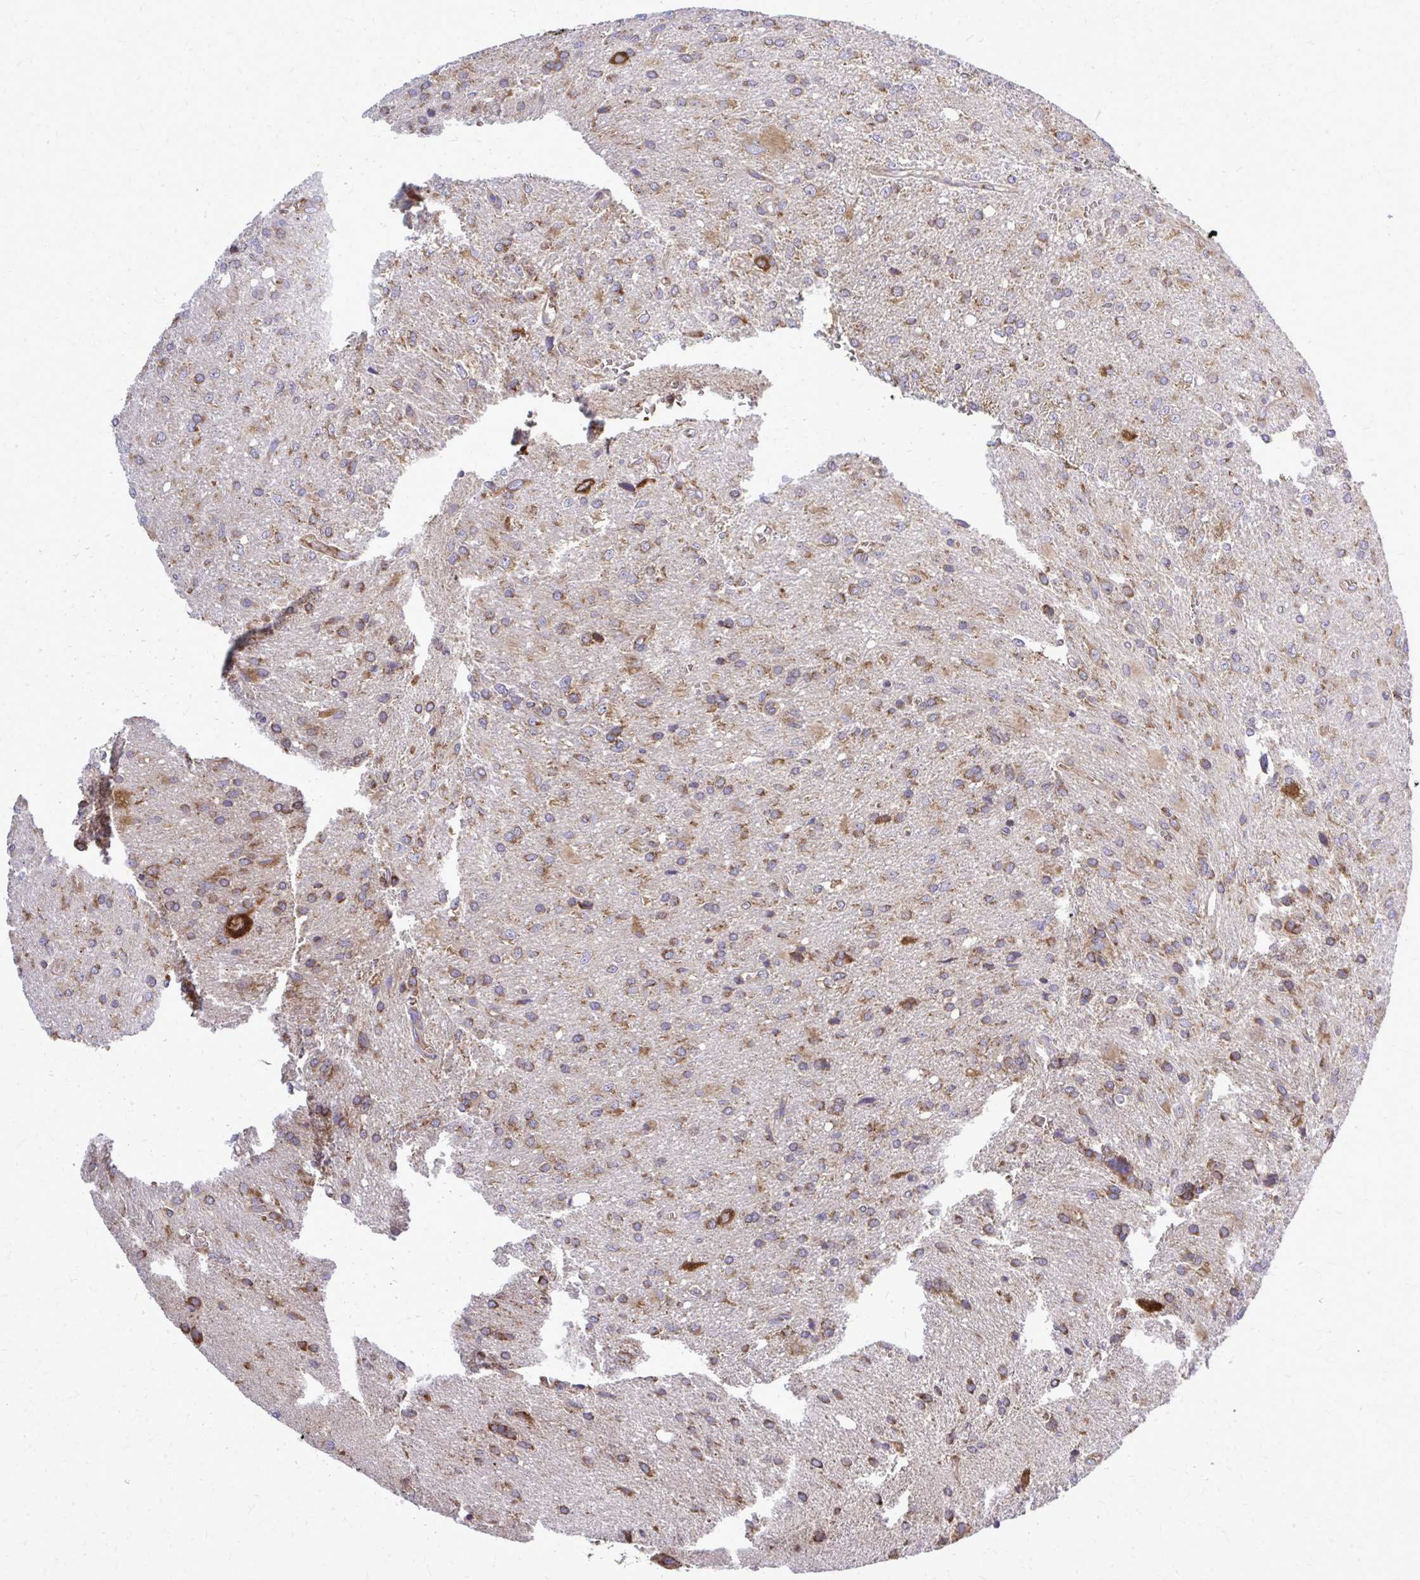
{"staining": {"intensity": "moderate", "quantity": ">75%", "location": "cytoplasmic/membranous"}, "tissue": "glioma", "cell_type": "Tumor cells", "image_type": "cancer", "snomed": [{"axis": "morphology", "description": "Glioma, malignant, Low grade"}, {"axis": "topography", "description": "Brain"}], "caption": "There is medium levels of moderate cytoplasmic/membranous expression in tumor cells of glioma, as demonstrated by immunohistochemical staining (brown color).", "gene": "PDK4", "patient": {"sex": "male", "age": 66}}